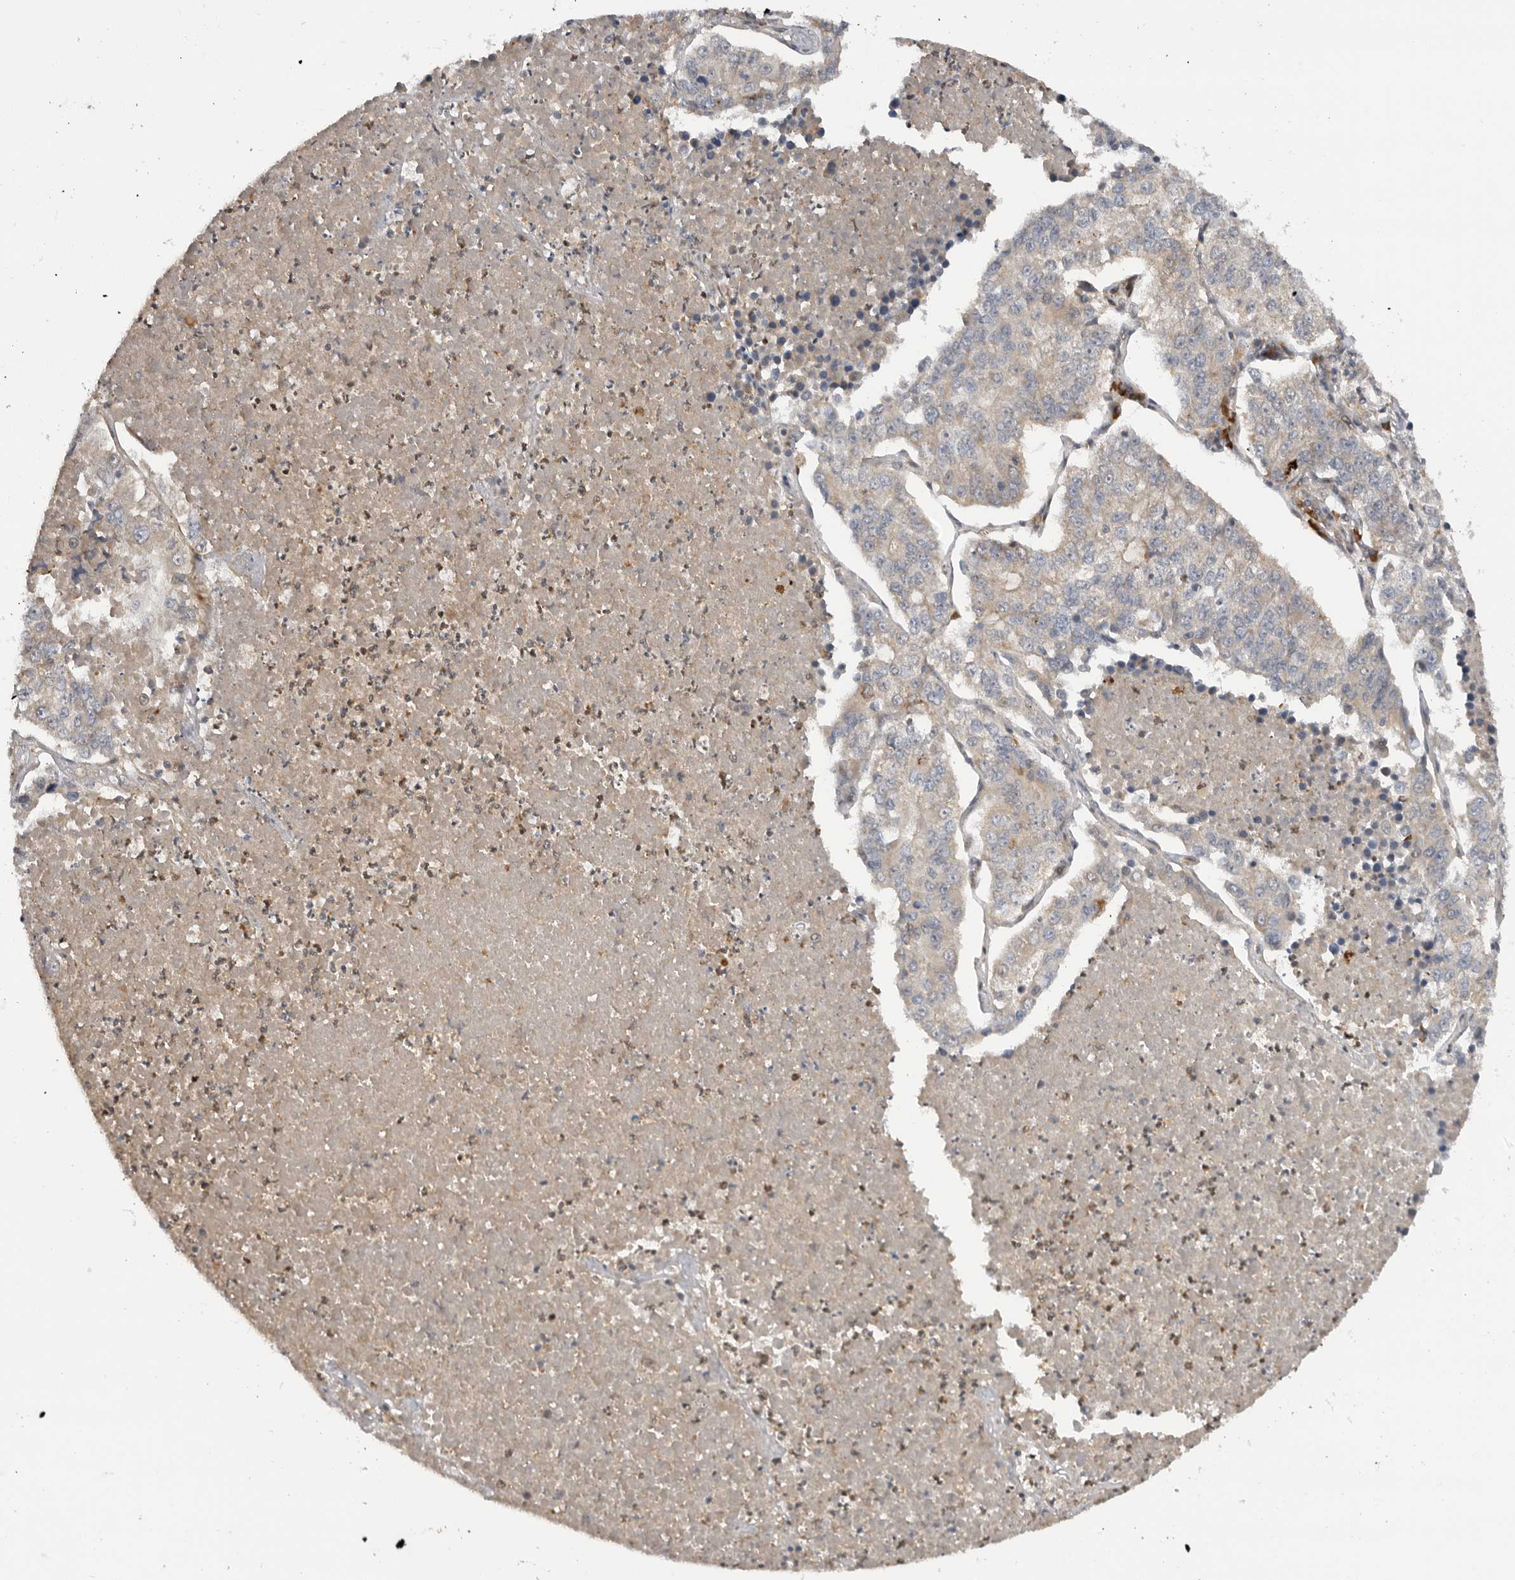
{"staining": {"intensity": "negative", "quantity": "none", "location": "none"}, "tissue": "lung cancer", "cell_type": "Tumor cells", "image_type": "cancer", "snomed": [{"axis": "morphology", "description": "Adenocarcinoma, NOS"}, {"axis": "topography", "description": "Lung"}], "caption": "Tumor cells are negative for brown protein staining in lung cancer. (DAB IHC with hematoxylin counter stain).", "gene": "DCAF8", "patient": {"sex": "male", "age": 49}}